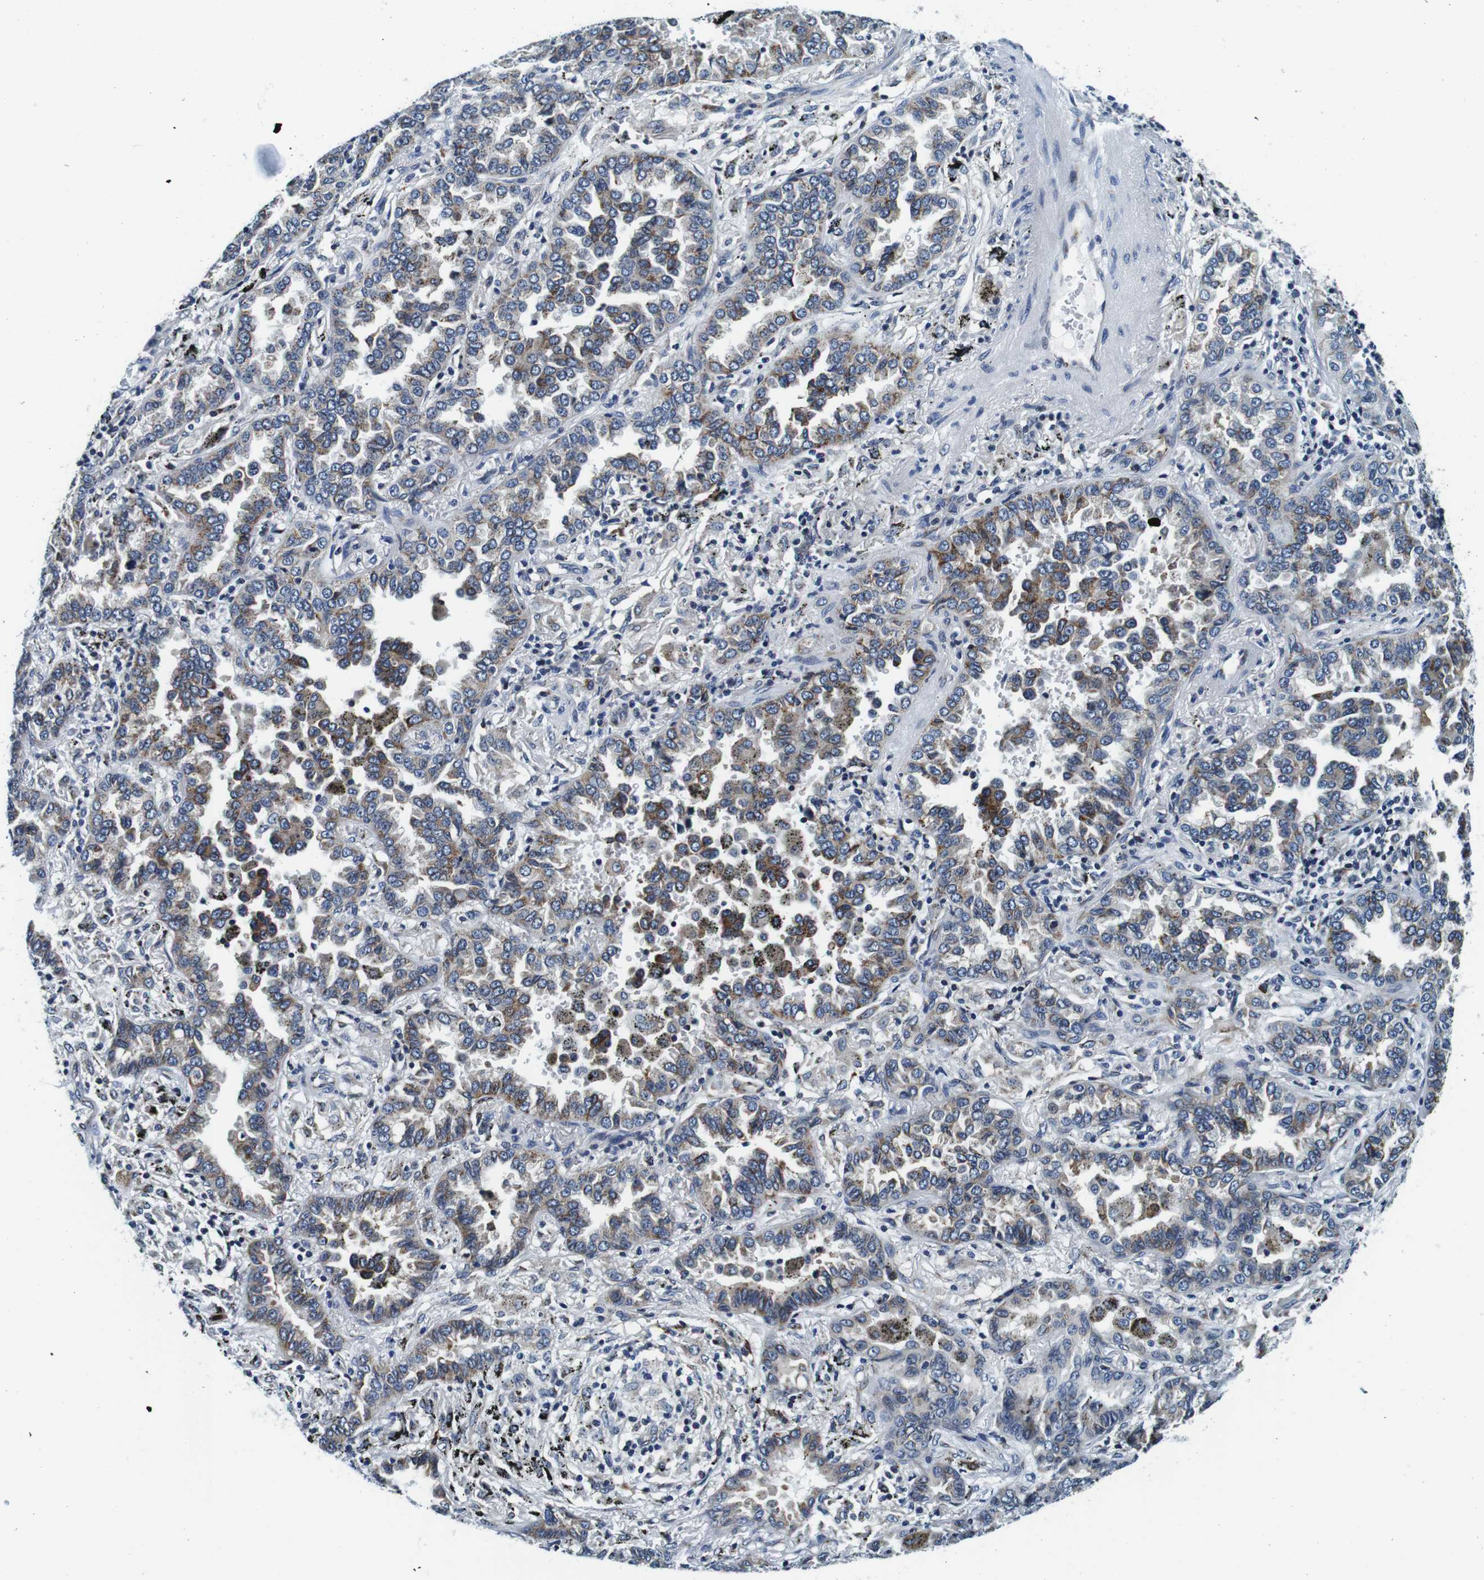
{"staining": {"intensity": "moderate", "quantity": "25%-75%", "location": "cytoplasmic/membranous"}, "tissue": "lung cancer", "cell_type": "Tumor cells", "image_type": "cancer", "snomed": [{"axis": "morphology", "description": "Normal tissue, NOS"}, {"axis": "morphology", "description": "Adenocarcinoma, NOS"}, {"axis": "topography", "description": "Lung"}], "caption": "Immunohistochemistry (IHC) (DAB) staining of adenocarcinoma (lung) exhibits moderate cytoplasmic/membranous protein expression in approximately 25%-75% of tumor cells.", "gene": "FAR2", "patient": {"sex": "male", "age": 59}}